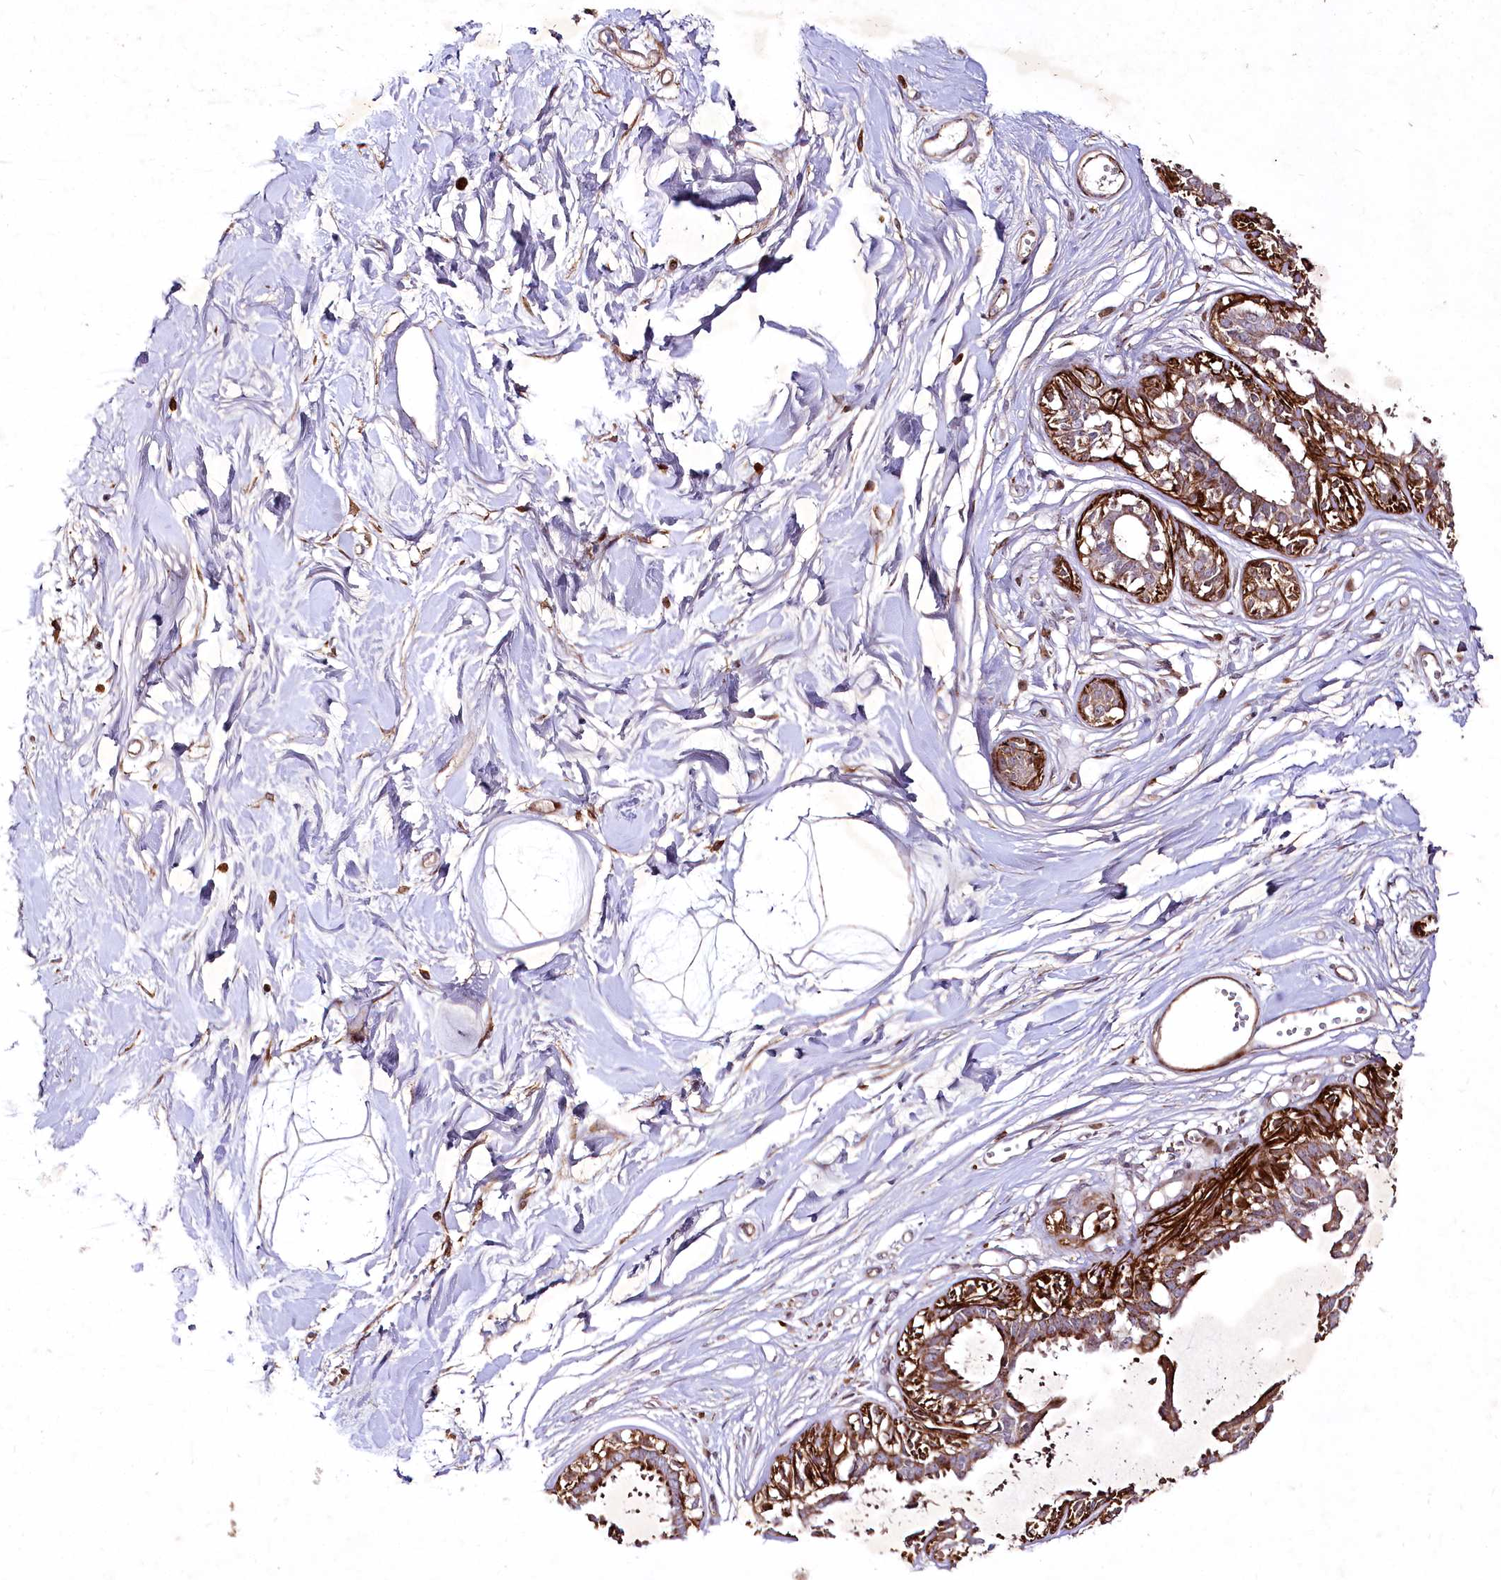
{"staining": {"intensity": "negative", "quantity": "none", "location": "none"}, "tissue": "breast", "cell_type": "Adipocytes", "image_type": "normal", "snomed": [{"axis": "morphology", "description": "Normal tissue, NOS"}, {"axis": "topography", "description": "Breast"}], "caption": "Breast was stained to show a protein in brown. There is no significant positivity in adipocytes. (DAB immunohistochemistry (IHC), high magnification).", "gene": "PSTK", "patient": {"sex": "female", "age": 45}}